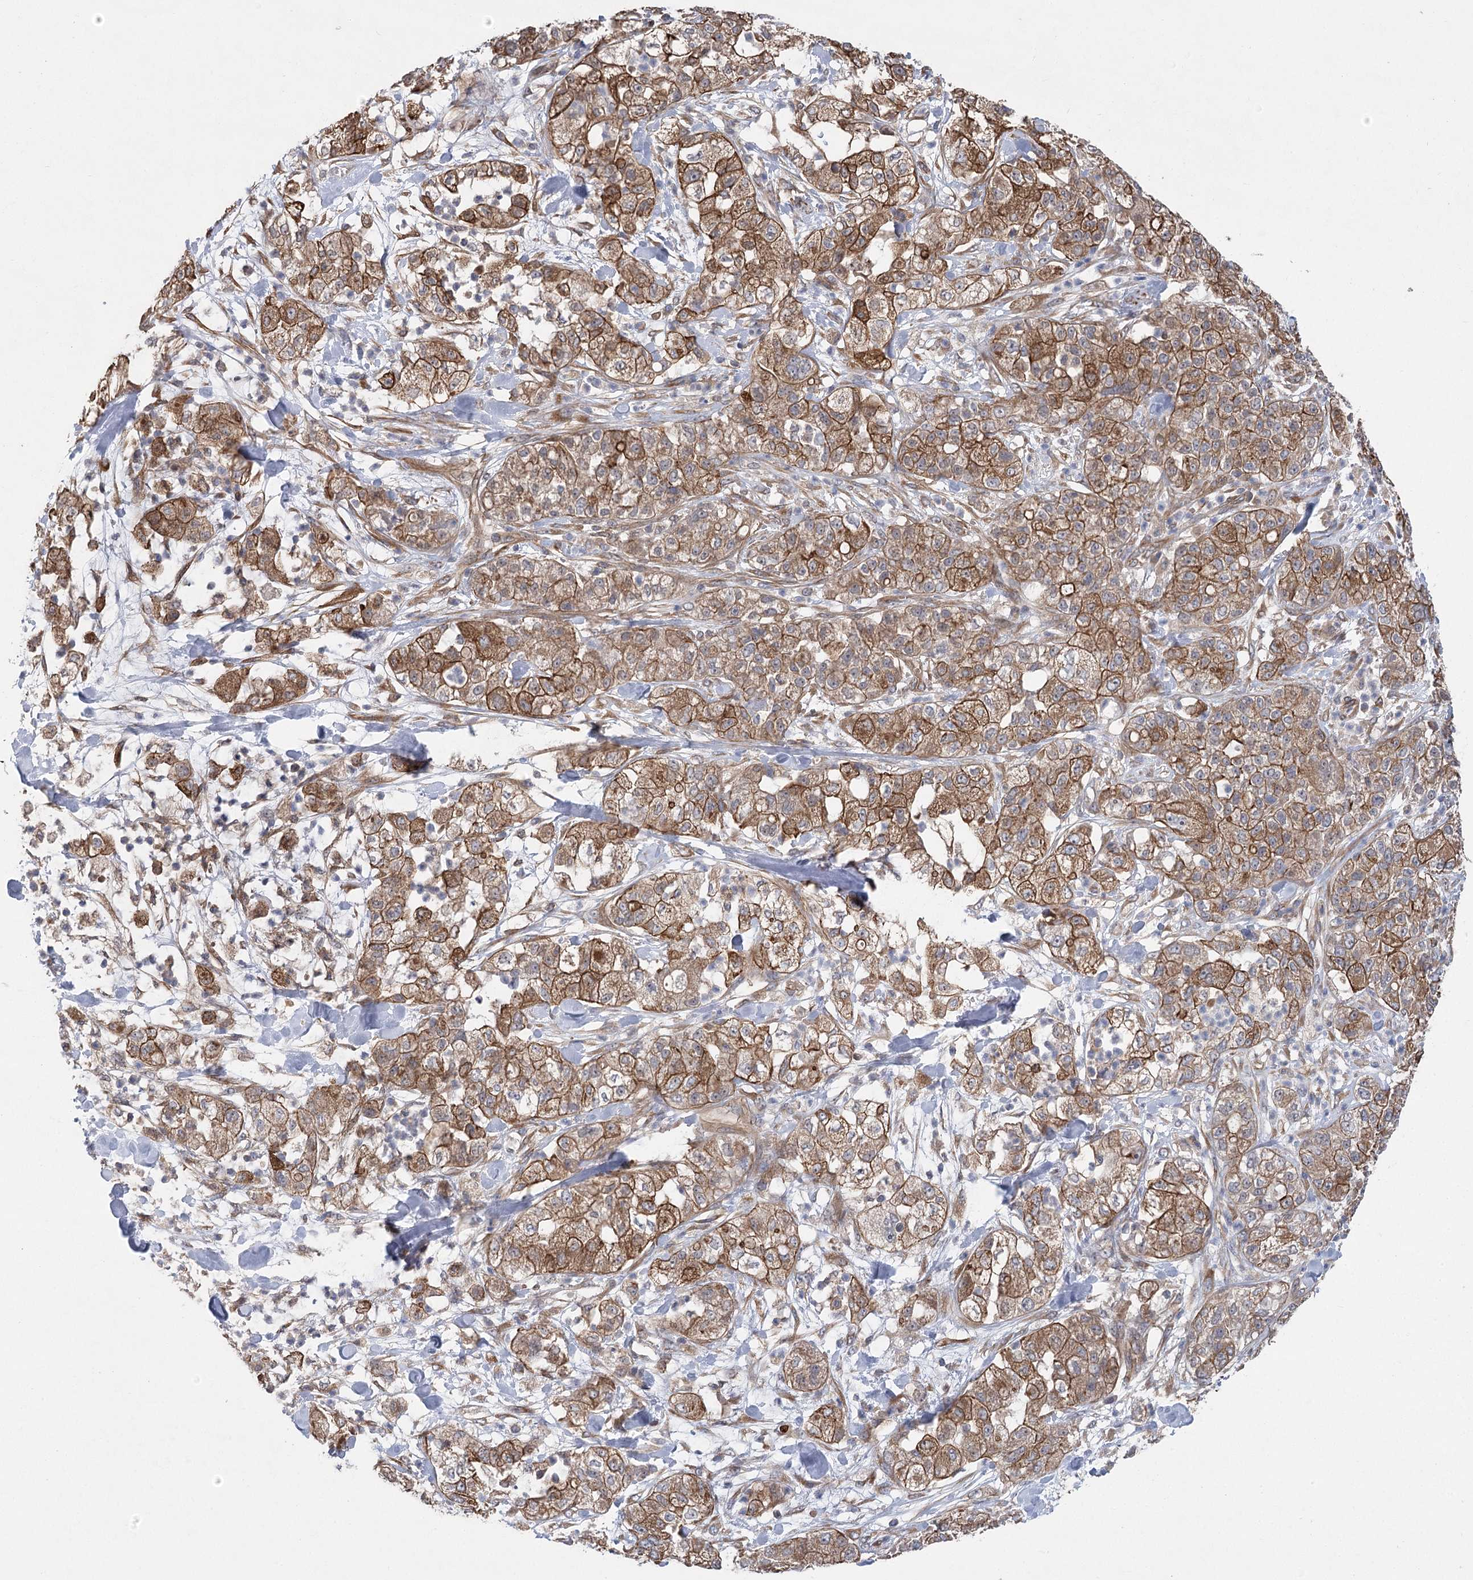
{"staining": {"intensity": "strong", "quantity": ">75%", "location": "cytoplasmic/membranous"}, "tissue": "pancreatic cancer", "cell_type": "Tumor cells", "image_type": "cancer", "snomed": [{"axis": "morphology", "description": "Adenocarcinoma, NOS"}, {"axis": "topography", "description": "Pancreas"}], "caption": "Tumor cells demonstrate strong cytoplasmic/membranous expression in approximately >75% of cells in pancreatic adenocarcinoma.", "gene": "RWDD4", "patient": {"sex": "female", "age": 78}}